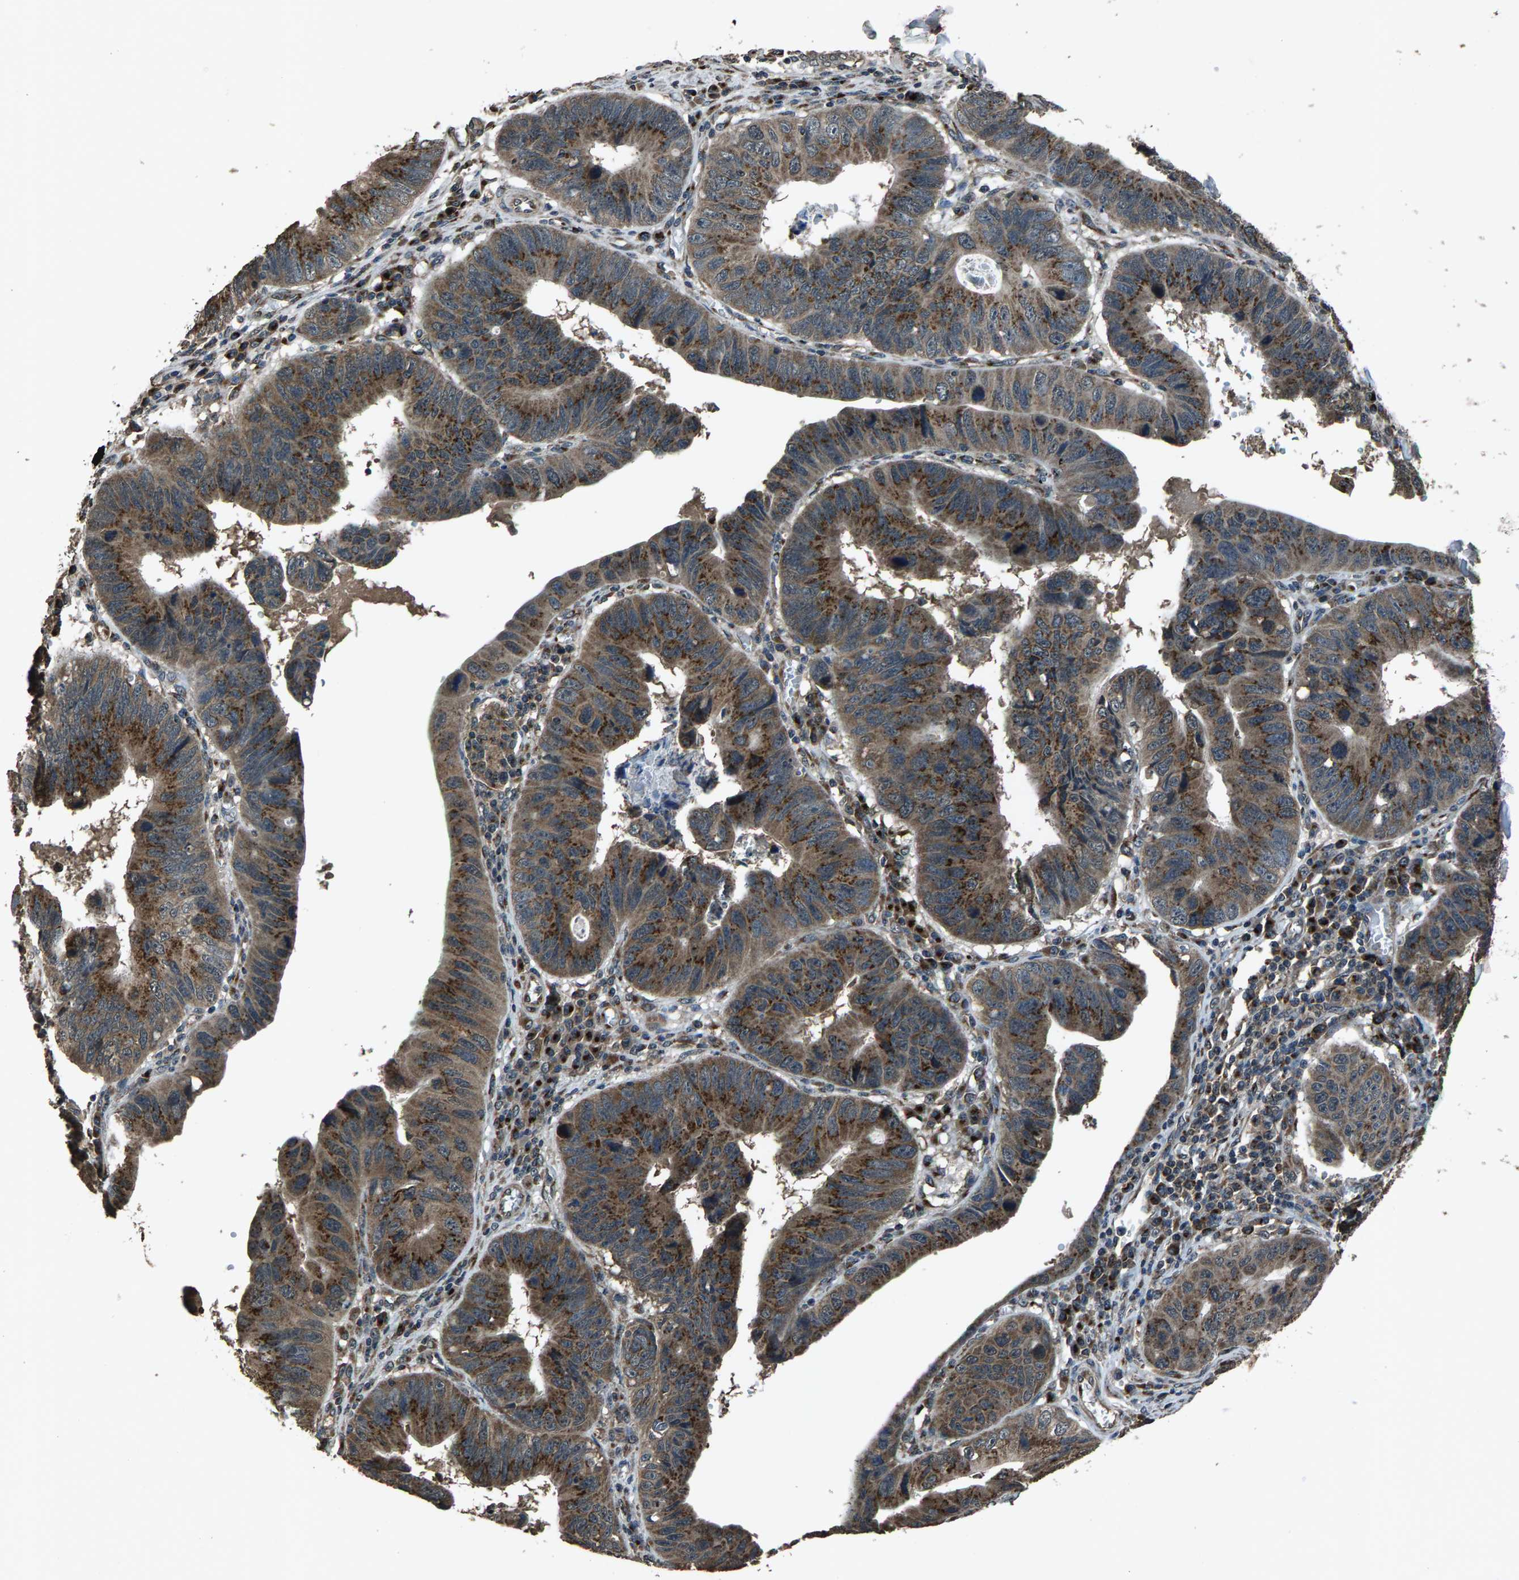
{"staining": {"intensity": "moderate", "quantity": ">75%", "location": "cytoplasmic/membranous"}, "tissue": "stomach cancer", "cell_type": "Tumor cells", "image_type": "cancer", "snomed": [{"axis": "morphology", "description": "Adenocarcinoma, NOS"}, {"axis": "topography", "description": "Stomach"}], "caption": "Immunohistochemistry (DAB (3,3'-diaminobenzidine)) staining of human stomach cancer (adenocarcinoma) demonstrates moderate cytoplasmic/membranous protein staining in about >75% of tumor cells. (DAB (3,3'-diaminobenzidine) IHC with brightfield microscopy, high magnification).", "gene": "SLC38A10", "patient": {"sex": "male", "age": 59}}